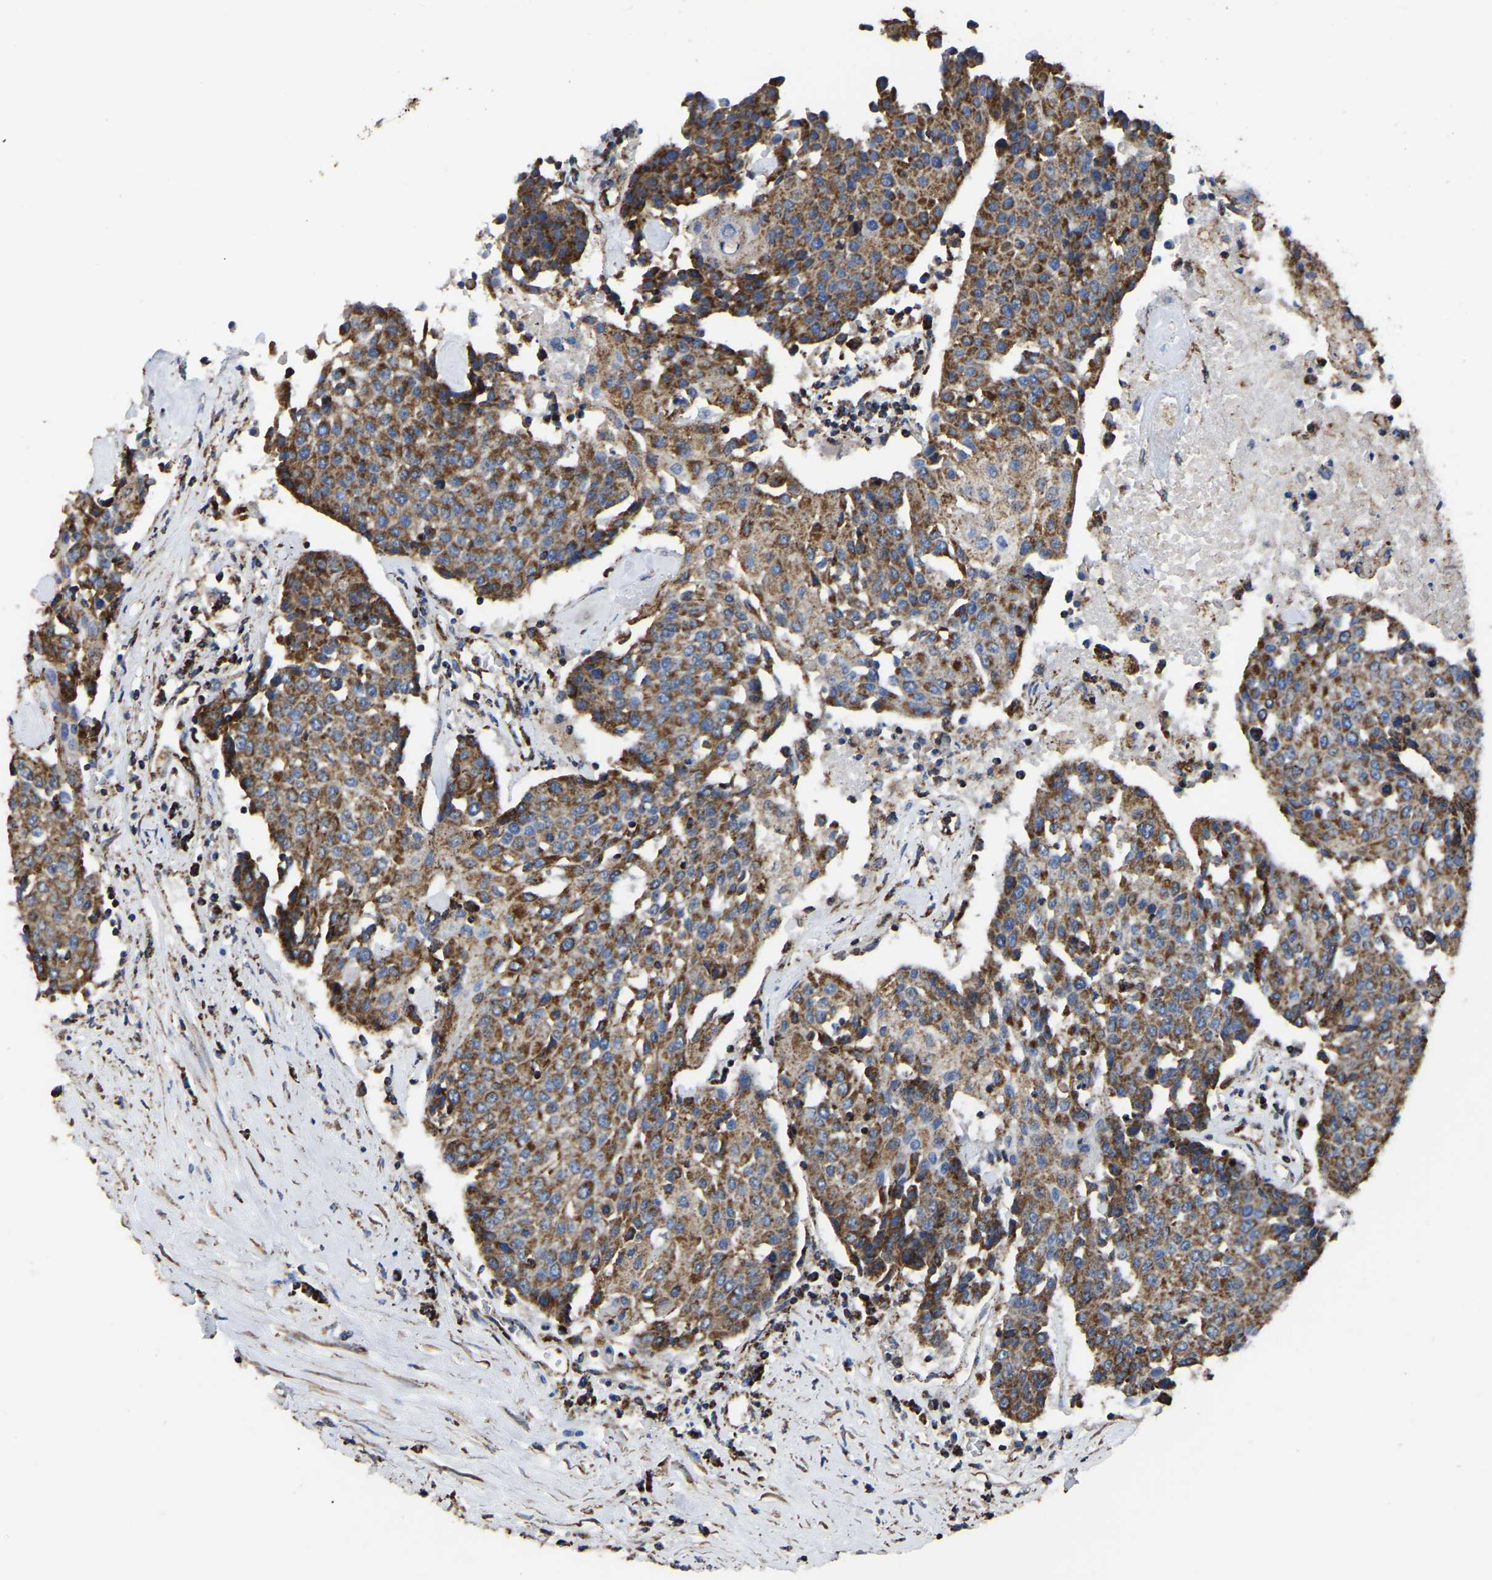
{"staining": {"intensity": "moderate", "quantity": ">75%", "location": "cytoplasmic/membranous"}, "tissue": "urothelial cancer", "cell_type": "Tumor cells", "image_type": "cancer", "snomed": [{"axis": "morphology", "description": "Urothelial carcinoma, High grade"}, {"axis": "topography", "description": "Urinary bladder"}], "caption": "Tumor cells reveal moderate cytoplasmic/membranous positivity in approximately >75% of cells in urothelial cancer. (DAB (3,3'-diaminobenzidine) IHC, brown staining for protein, blue staining for nuclei).", "gene": "ETFA", "patient": {"sex": "female", "age": 85}}